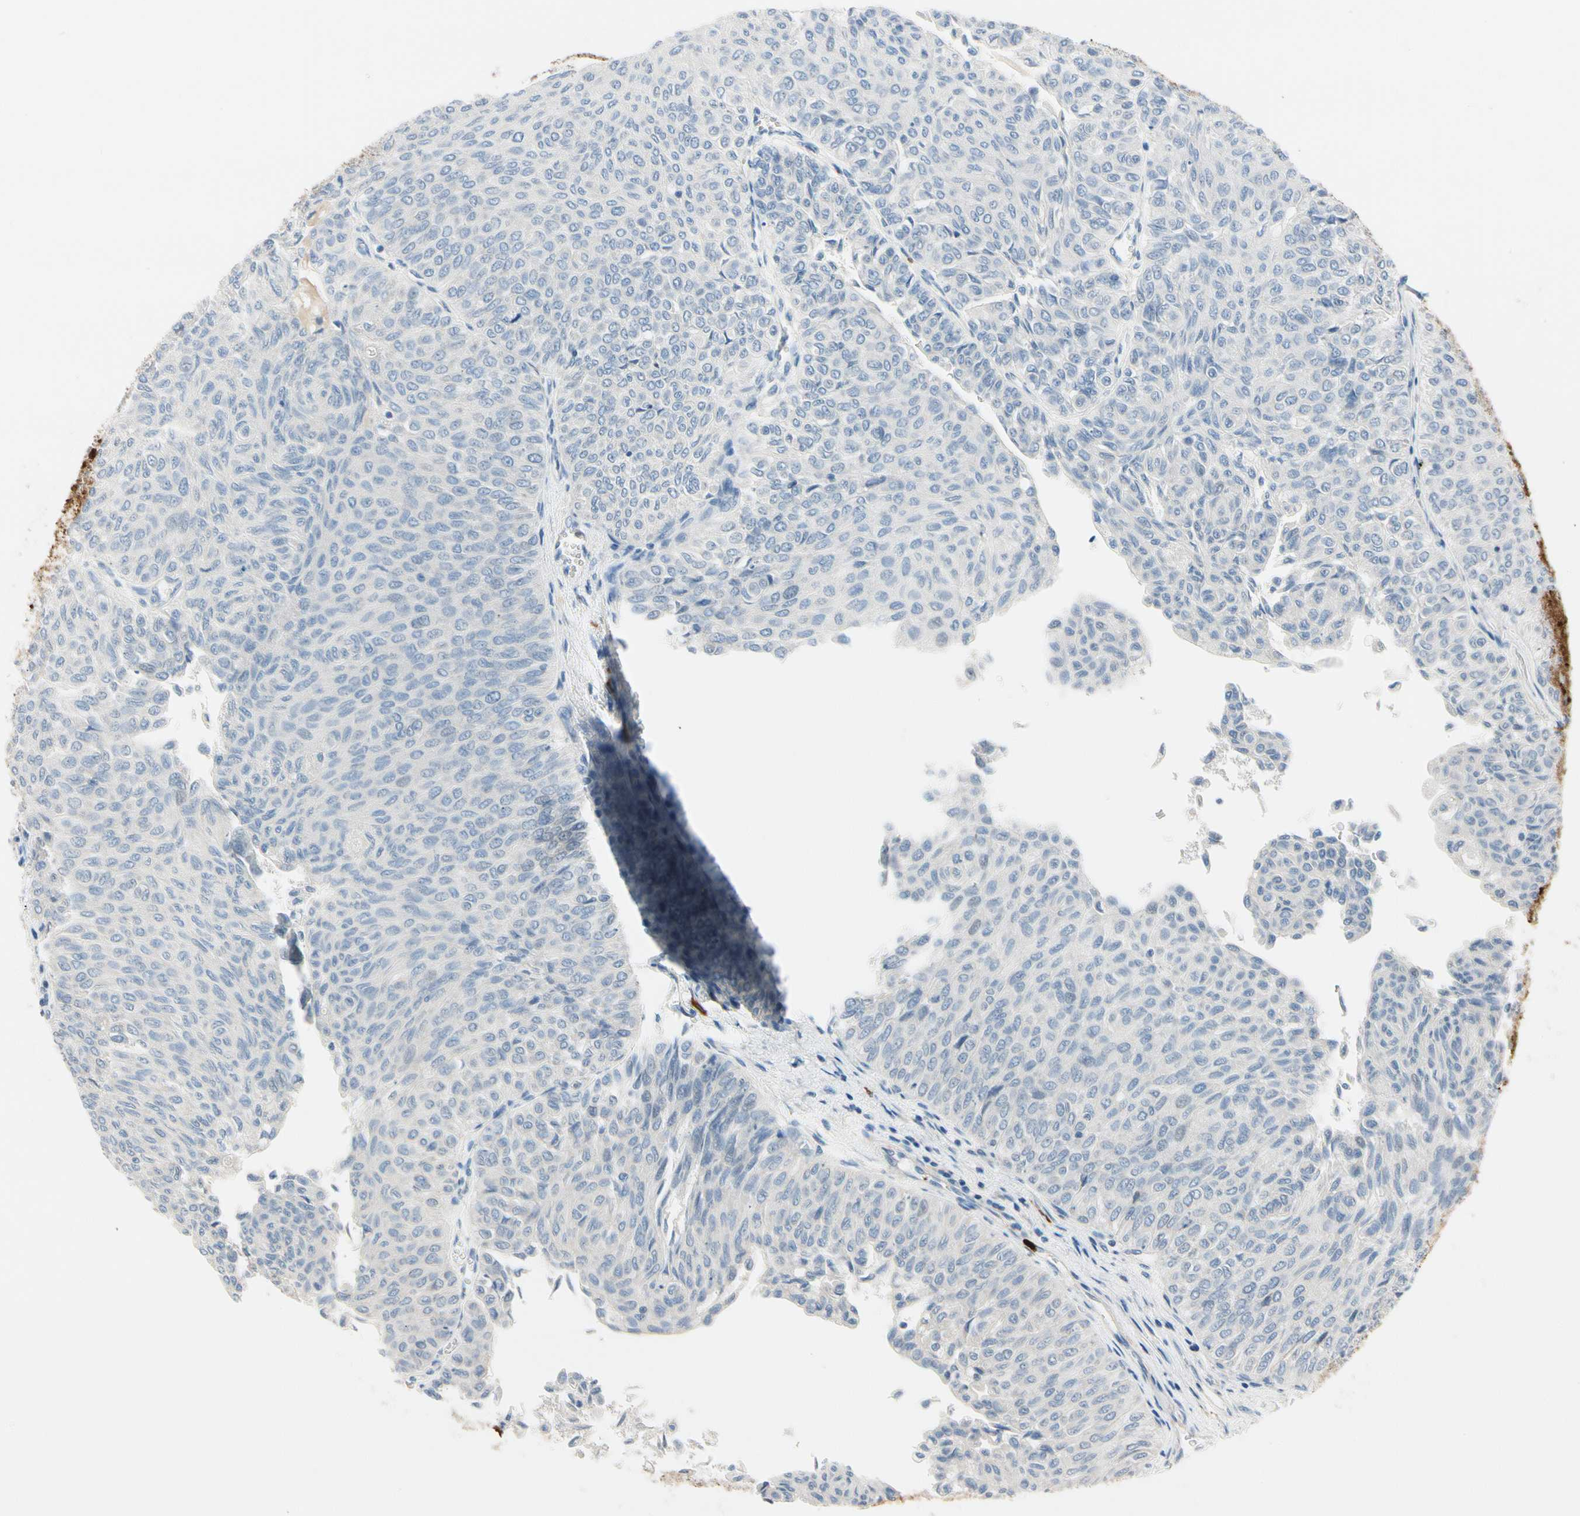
{"staining": {"intensity": "negative", "quantity": "none", "location": "none"}, "tissue": "urothelial cancer", "cell_type": "Tumor cells", "image_type": "cancer", "snomed": [{"axis": "morphology", "description": "Urothelial carcinoma, Low grade"}, {"axis": "topography", "description": "Urinary bladder"}], "caption": "A high-resolution image shows immunohistochemistry staining of low-grade urothelial carcinoma, which shows no significant staining in tumor cells.", "gene": "TRAF5", "patient": {"sex": "male", "age": 78}}